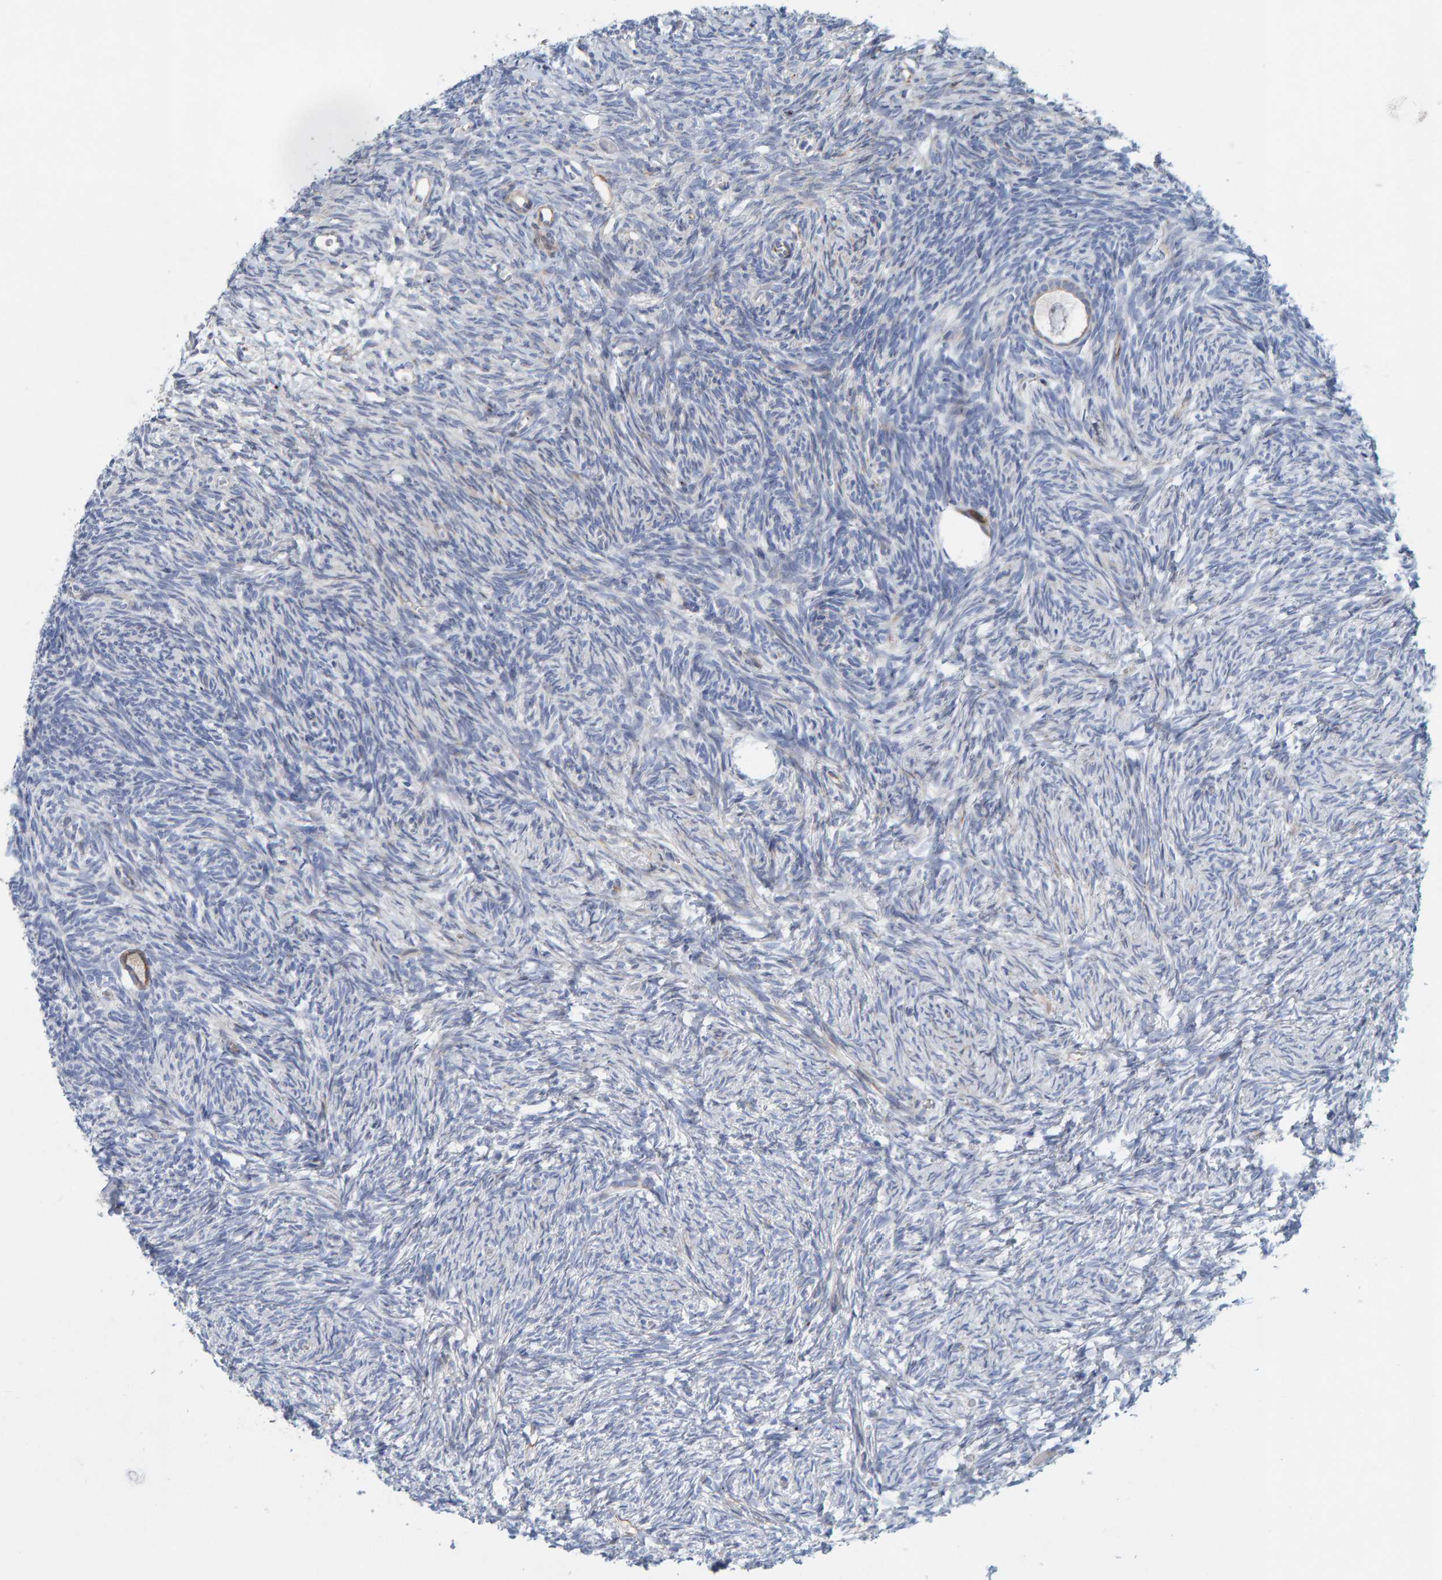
{"staining": {"intensity": "weak", "quantity": ">75%", "location": "cytoplasmic/membranous"}, "tissue": "ovary", "cell_type": "Follicle cells", "image_type": "normal", "snomed": [{"axis": "morphology", "description": "Normal tissue, NOS"}, {"axis": "topography", "description": "Ovary"}], "caption": "This is a photomicrograph of immunohistochemistry (IHC) staining of benign ovary, which shows weak expression in the cytoplasmic/membranous of follicle cells.", "gene": "MMP16", "patient": {"sex": "female", "age": 34}}